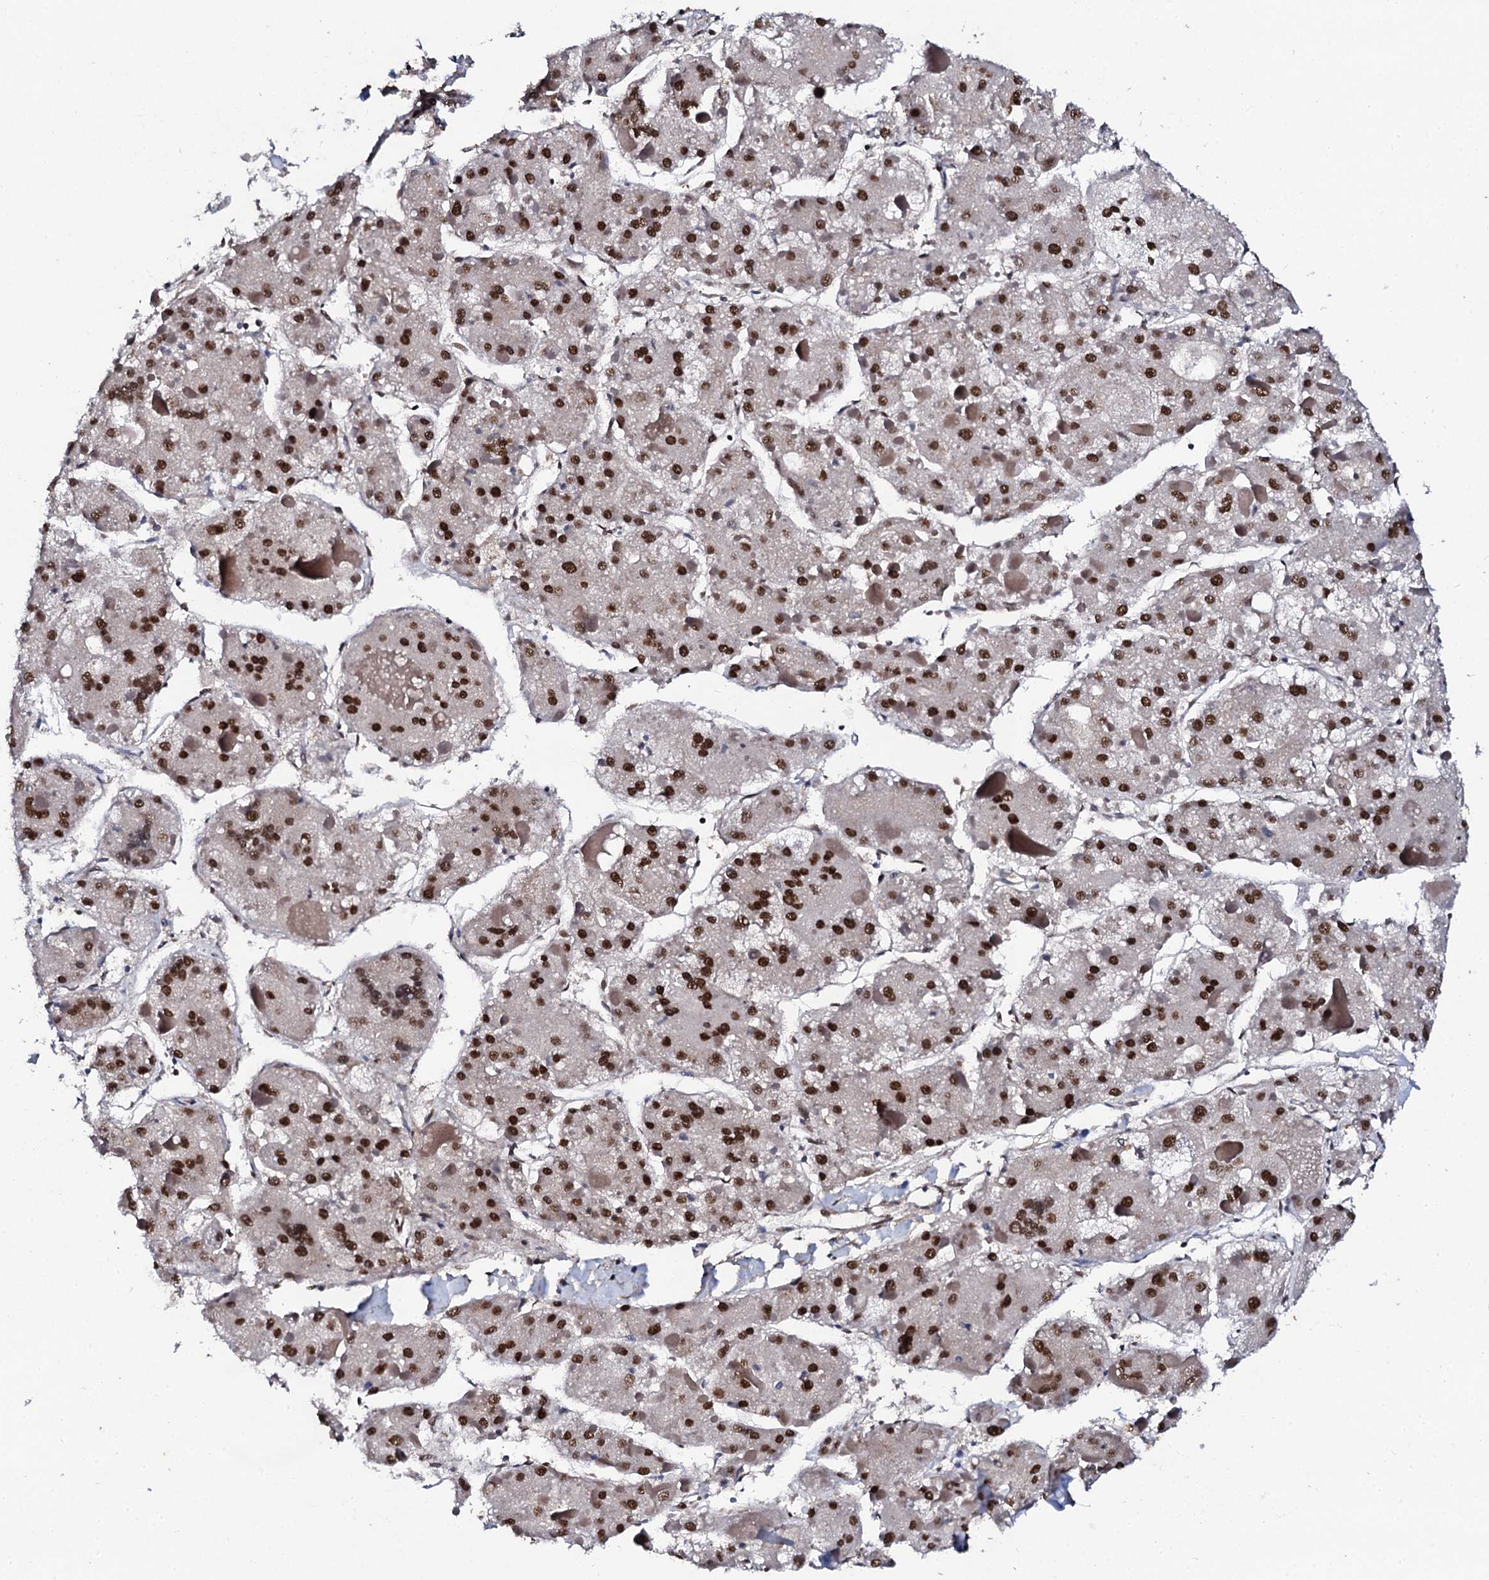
{"staining": {"intensity": "strong", "quantity": ">75%", "location": "nuclear"}, "tissue": "liver cancer", "cell_type": "Tumor cells", "image_type": "cancer", "snomed": [{"axis": "morphology", "description": "Carcinoma, Hepatocellular, NOS"}, {"axis": "topography", "description": "Liver"}], "caption": "Strong nuclear positivity is seen in about >75% of tumor cells in hepatocellular carcinoma (liver).", "gene": "CSTF3", "patient": {"sex": "female", "age": 73}}